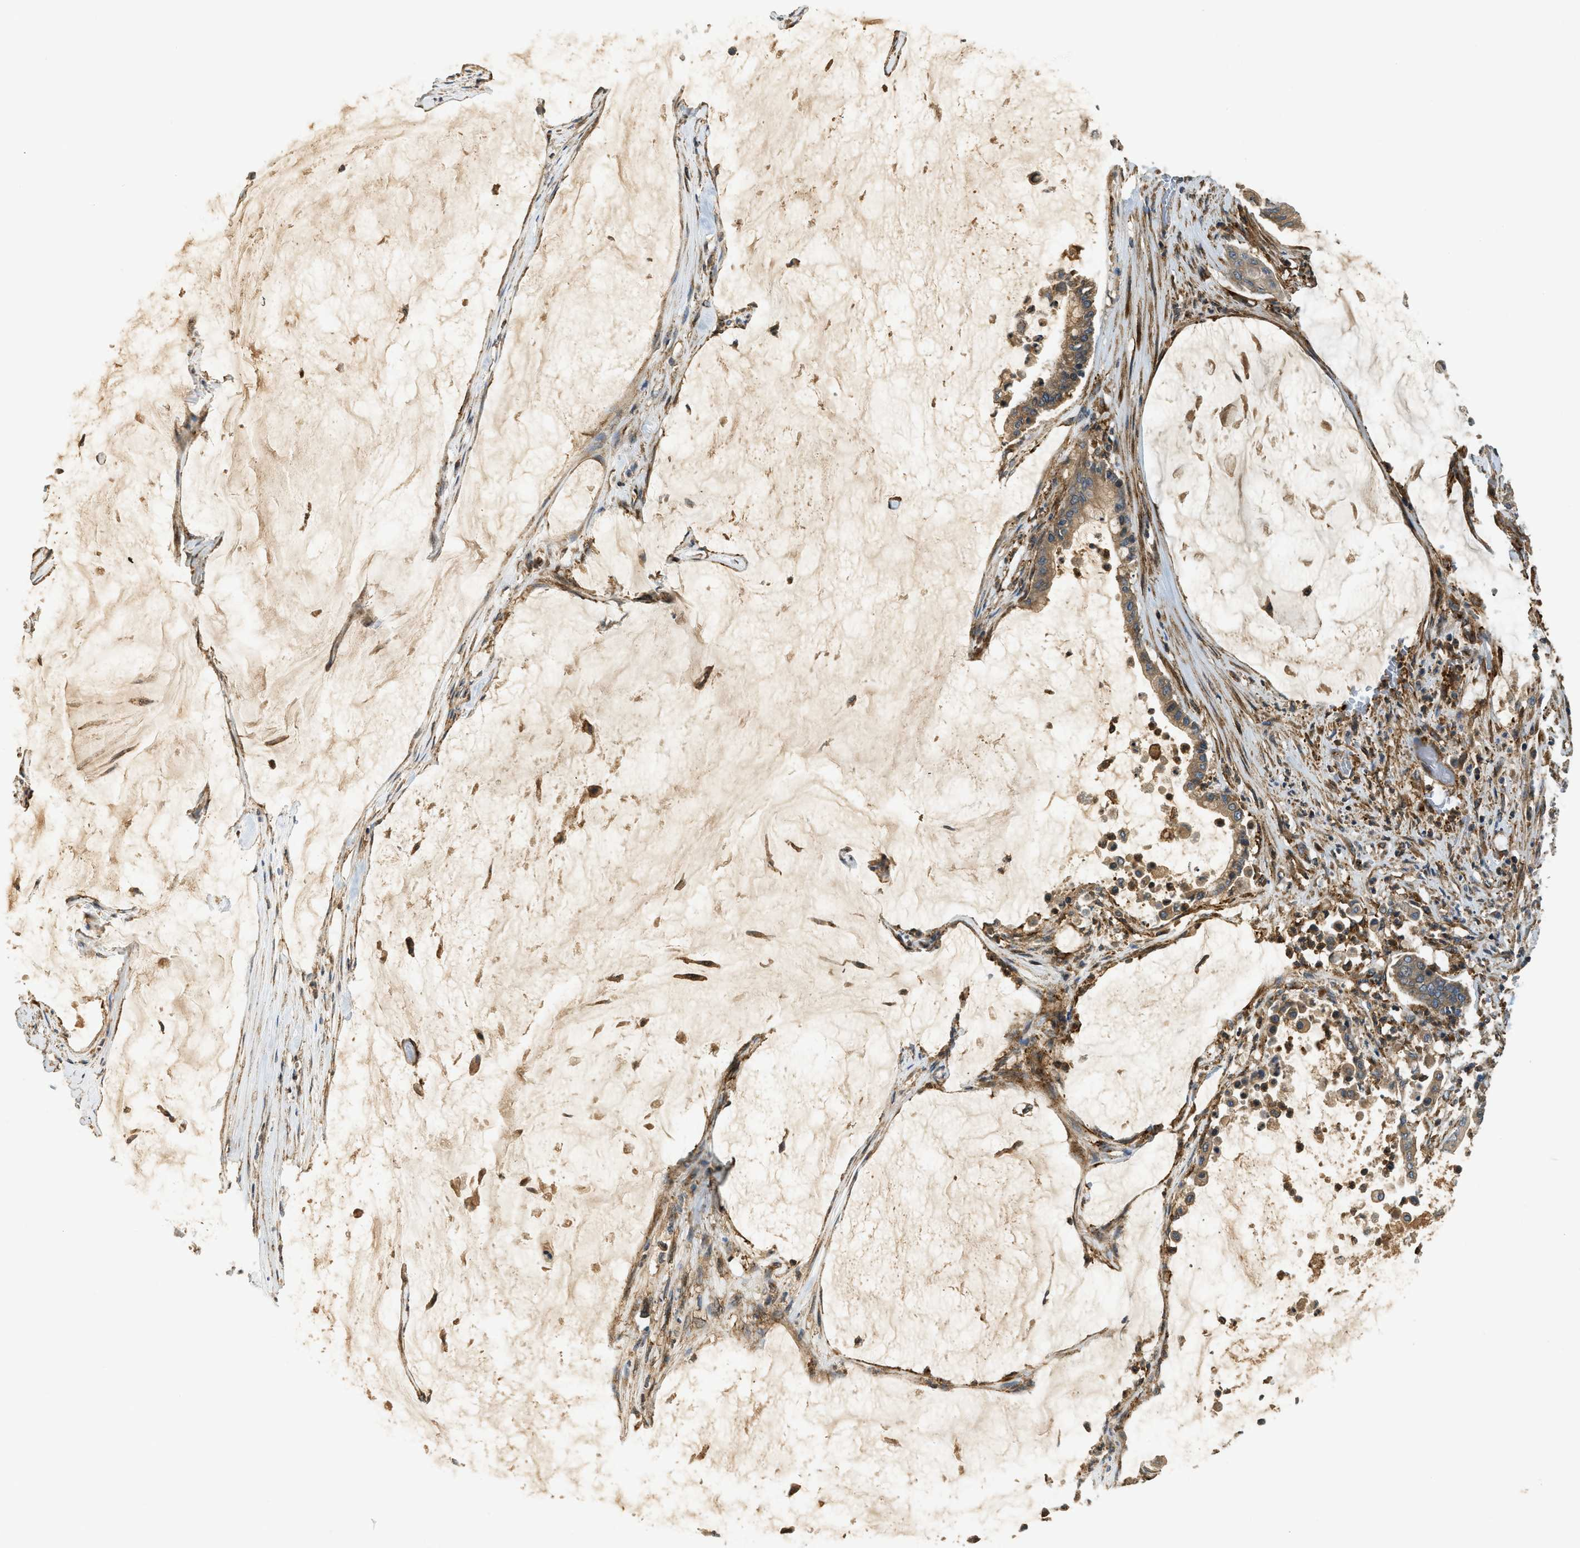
{"staining": {"intensity": "moderate", "quantity": ">75%", "location": "cytoplasmic/membranous"}, "tissue": "pancreatic cancer", "cell_type": "Tumor cells", "image_type": "cancer", "snomed": [{"axis": "morphology", "description": "Adenocarcinoma, NOS"}, {"axis": "topography", "description": "Pancreas"}], "caption": "Immunohistochemical staining of human pancreatic cancer demonstrates medium levels of moderate cytoplasmic/membranous positivity in approximately >75% of tumor cells.", "gene": "HIP1", "patient": {"sex": "male", "age": 41}}